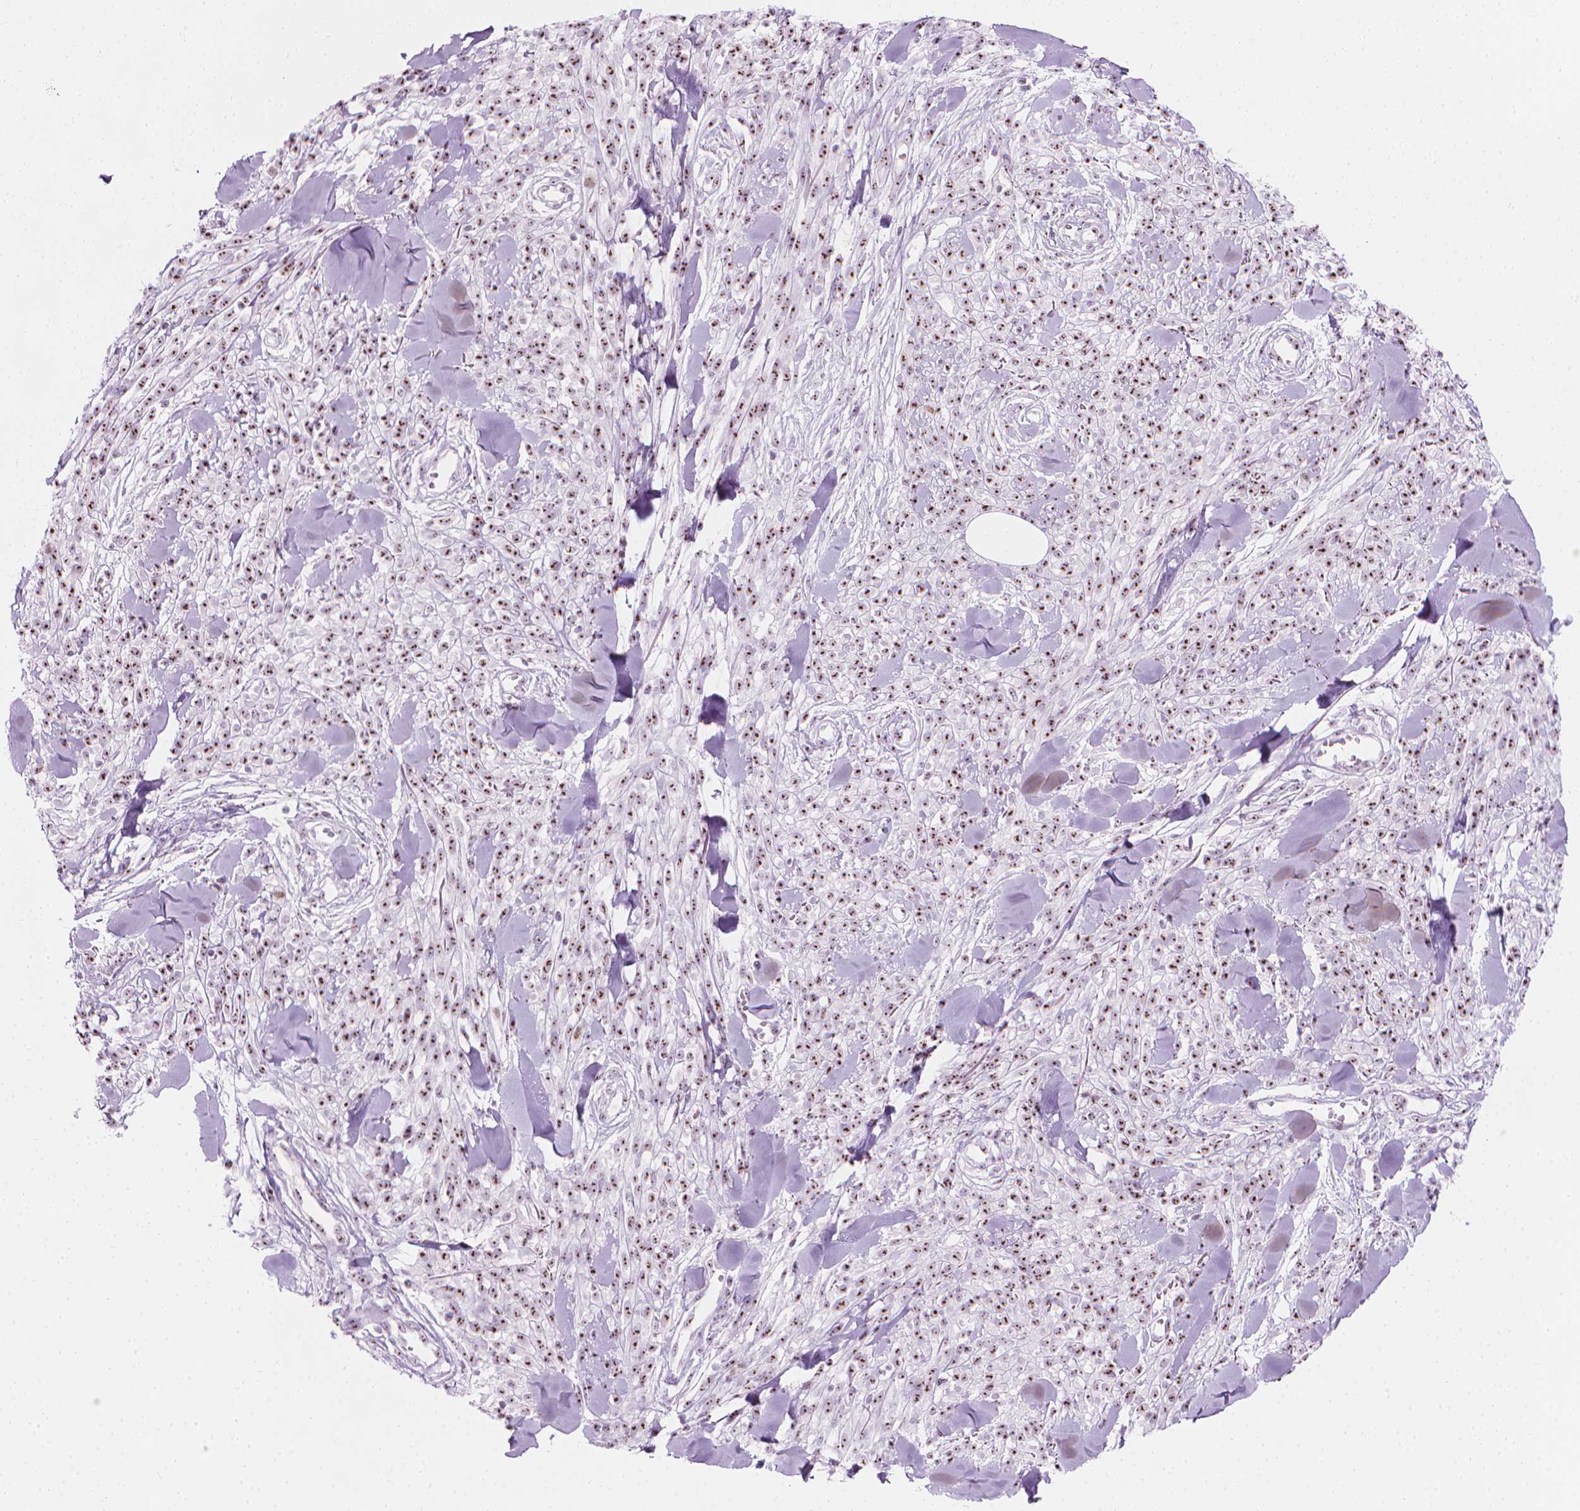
{"staining": {"intensity": "strong", "quantity": ">75%", "location": "nuclear"}, "tissue": "melanoma", "cell_type": "Tumor cells", "image_type": "cancer", "snomed": [{"axis": "morphology", "description": "Malignant melanoma, NOS"}, {"axis": "topography", "description": "Skin"}, {"axis": "topography", "description": "Skin of trunk"}], "caption": "Melanoma was stained to show a protein in brown. There is high levels of strong nuclear positivity in about >75% of tumor cells.", "gene": "NOL7", "patient": {"sex": "male", "age": 74}}